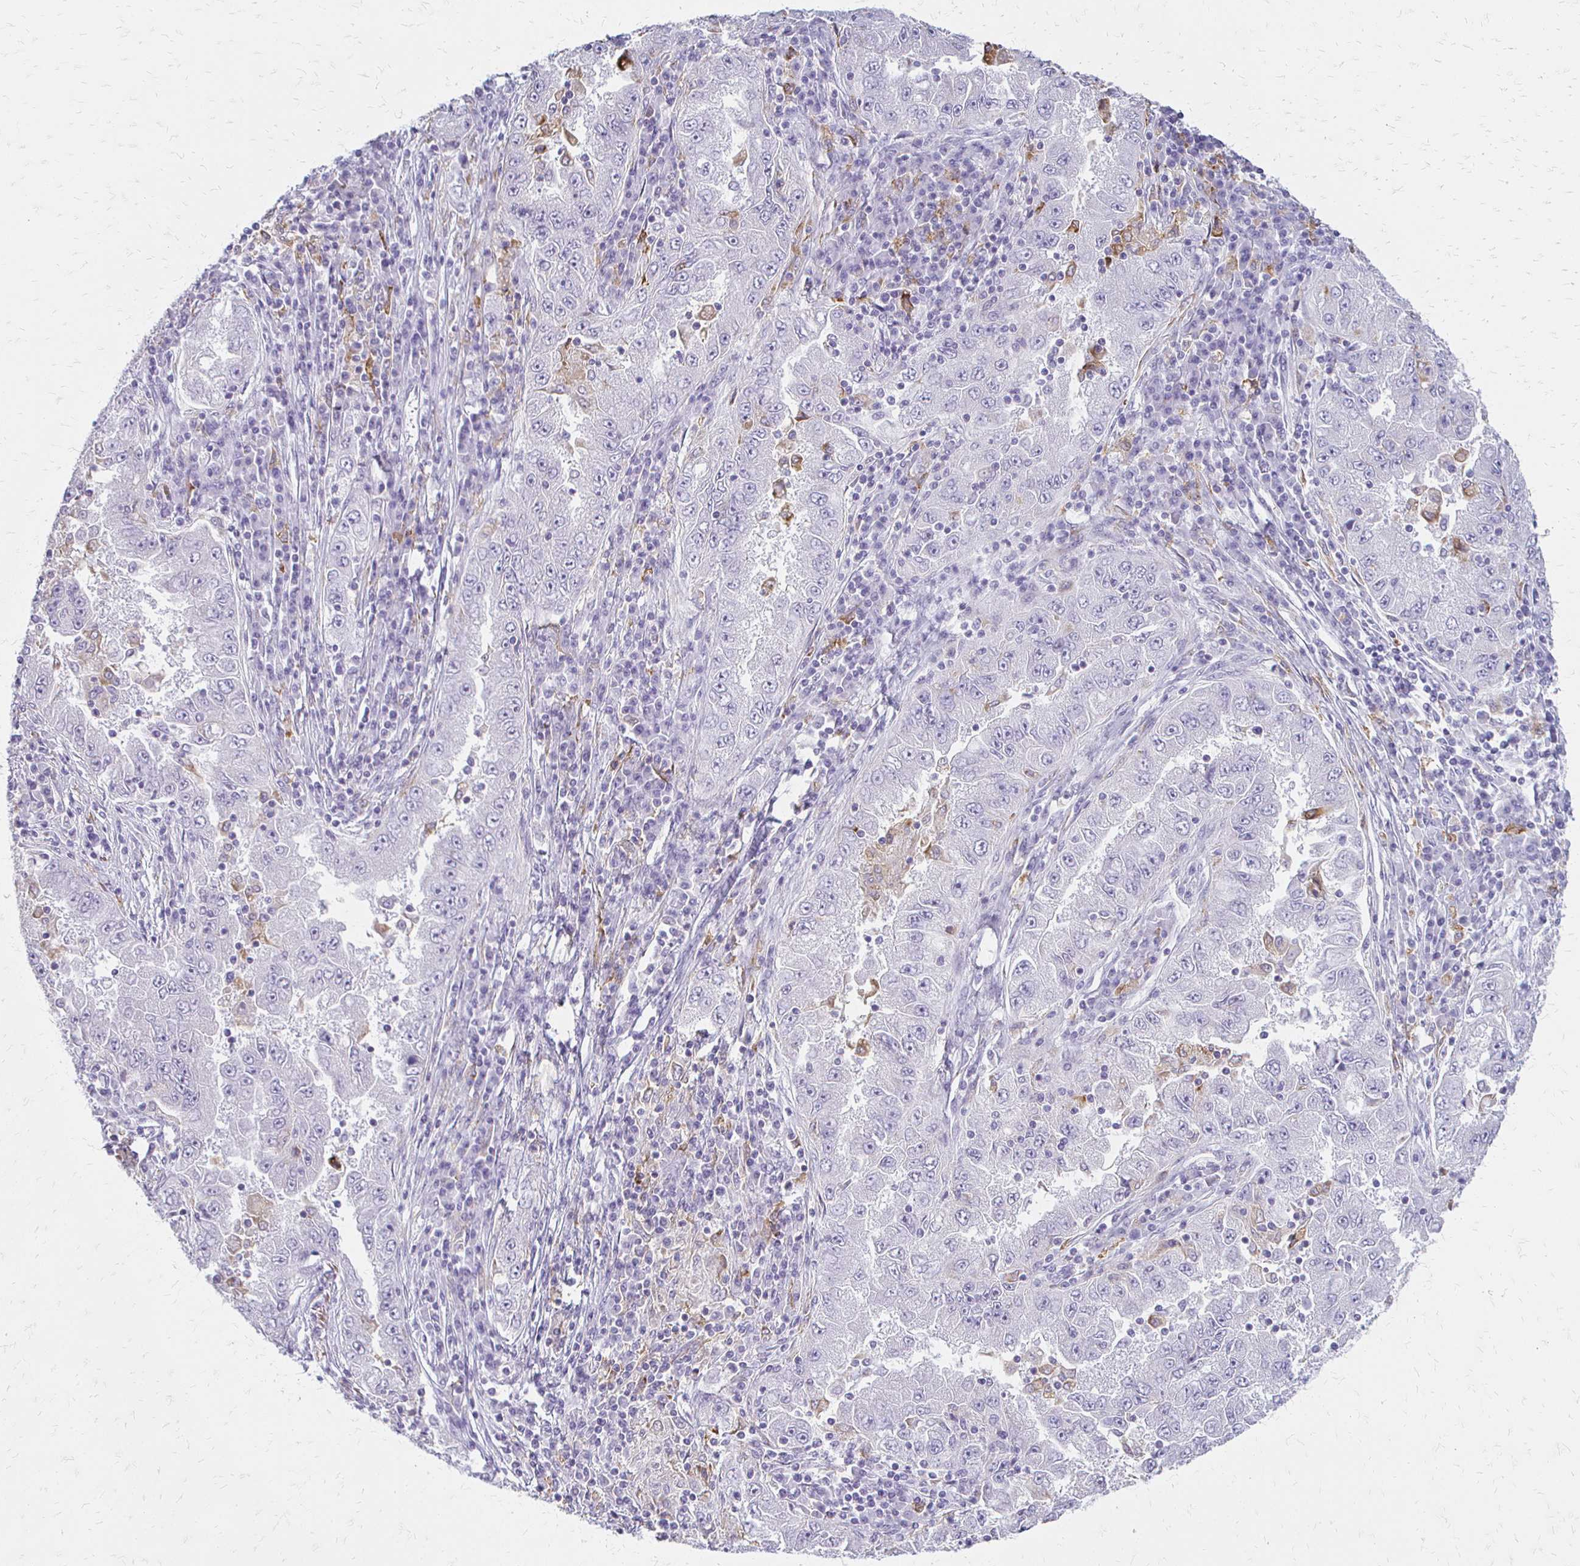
{"staining": {"intensity": "negative", "quantity": "none", "location": "none"}, "tissue": "lung cancer", "cell_type": "Tumor cells", "image_type": "cancer", "snomed": [{"axis": "morphology", "description": "Adenocarcinoma, NOS"}, {"axis": "morphology", "description": "Adenocarcinoma primary or metastatic"}, {"axis": "topography", "description": "Lung"}], "caption": "Image shows no protein positivity in tumor cells of adenocarcinoma (lung) tissue.", "gene": "ACP5", "patient": {"sex": "male", "age": 74}}